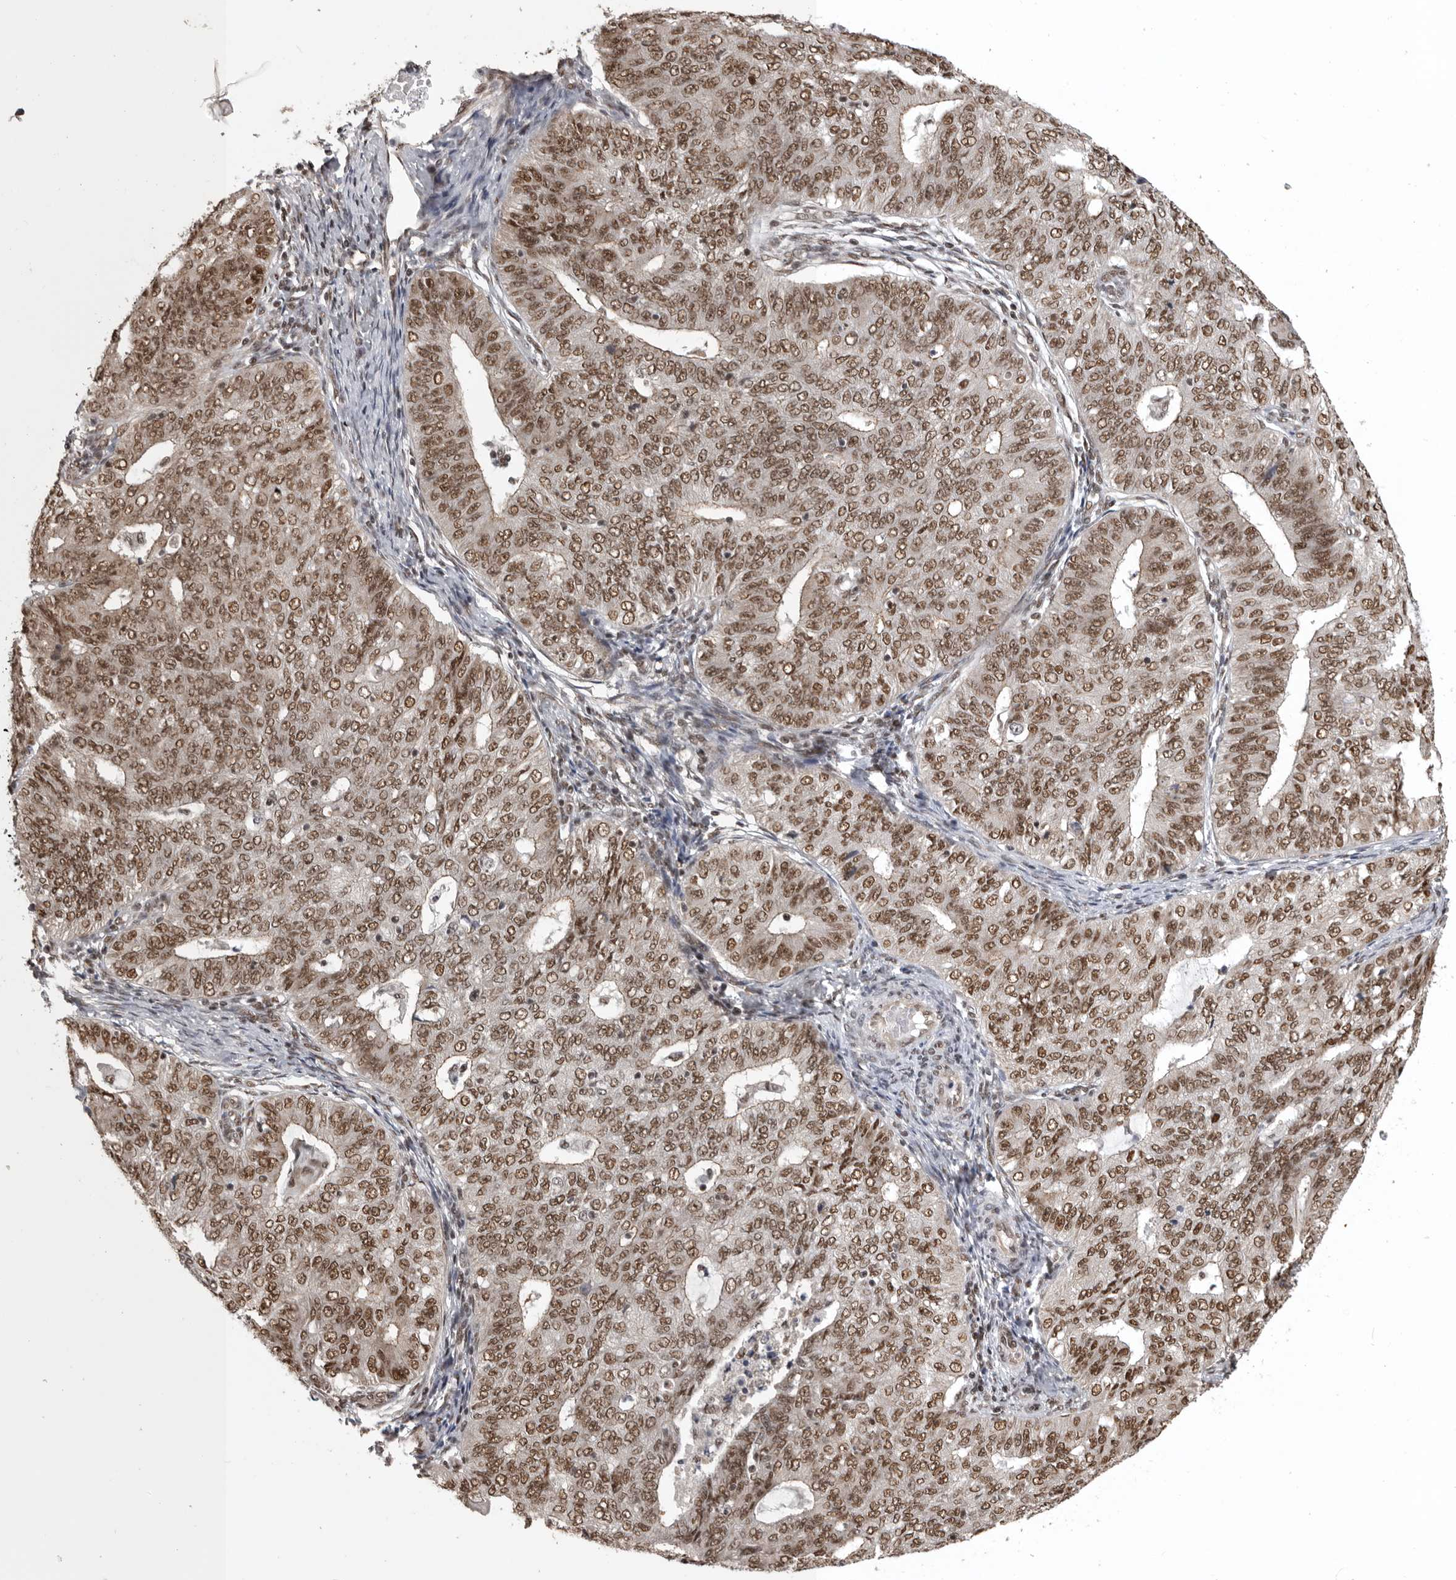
{"staining": {"intensity": "moderate", "quantity": ">75%", "location": "nuclear"}, "tissue": "endometrial cancer", "cell_type": "Tumor cells", "image_type": "cancer", "snomed": [{"axis": "morphology", "description": "Adenocarcinoma, NOS"}, {"axis": "topography", "description": "Endometrium"}], "caption": "Human endometrial cancer (adenocarcinoma) stained with a brown dye shows moderate nuclear positive positivity in about >75% of tumor cells.", "gene": "CBLL1", "patient": {"sex": "female", "age": 32}}